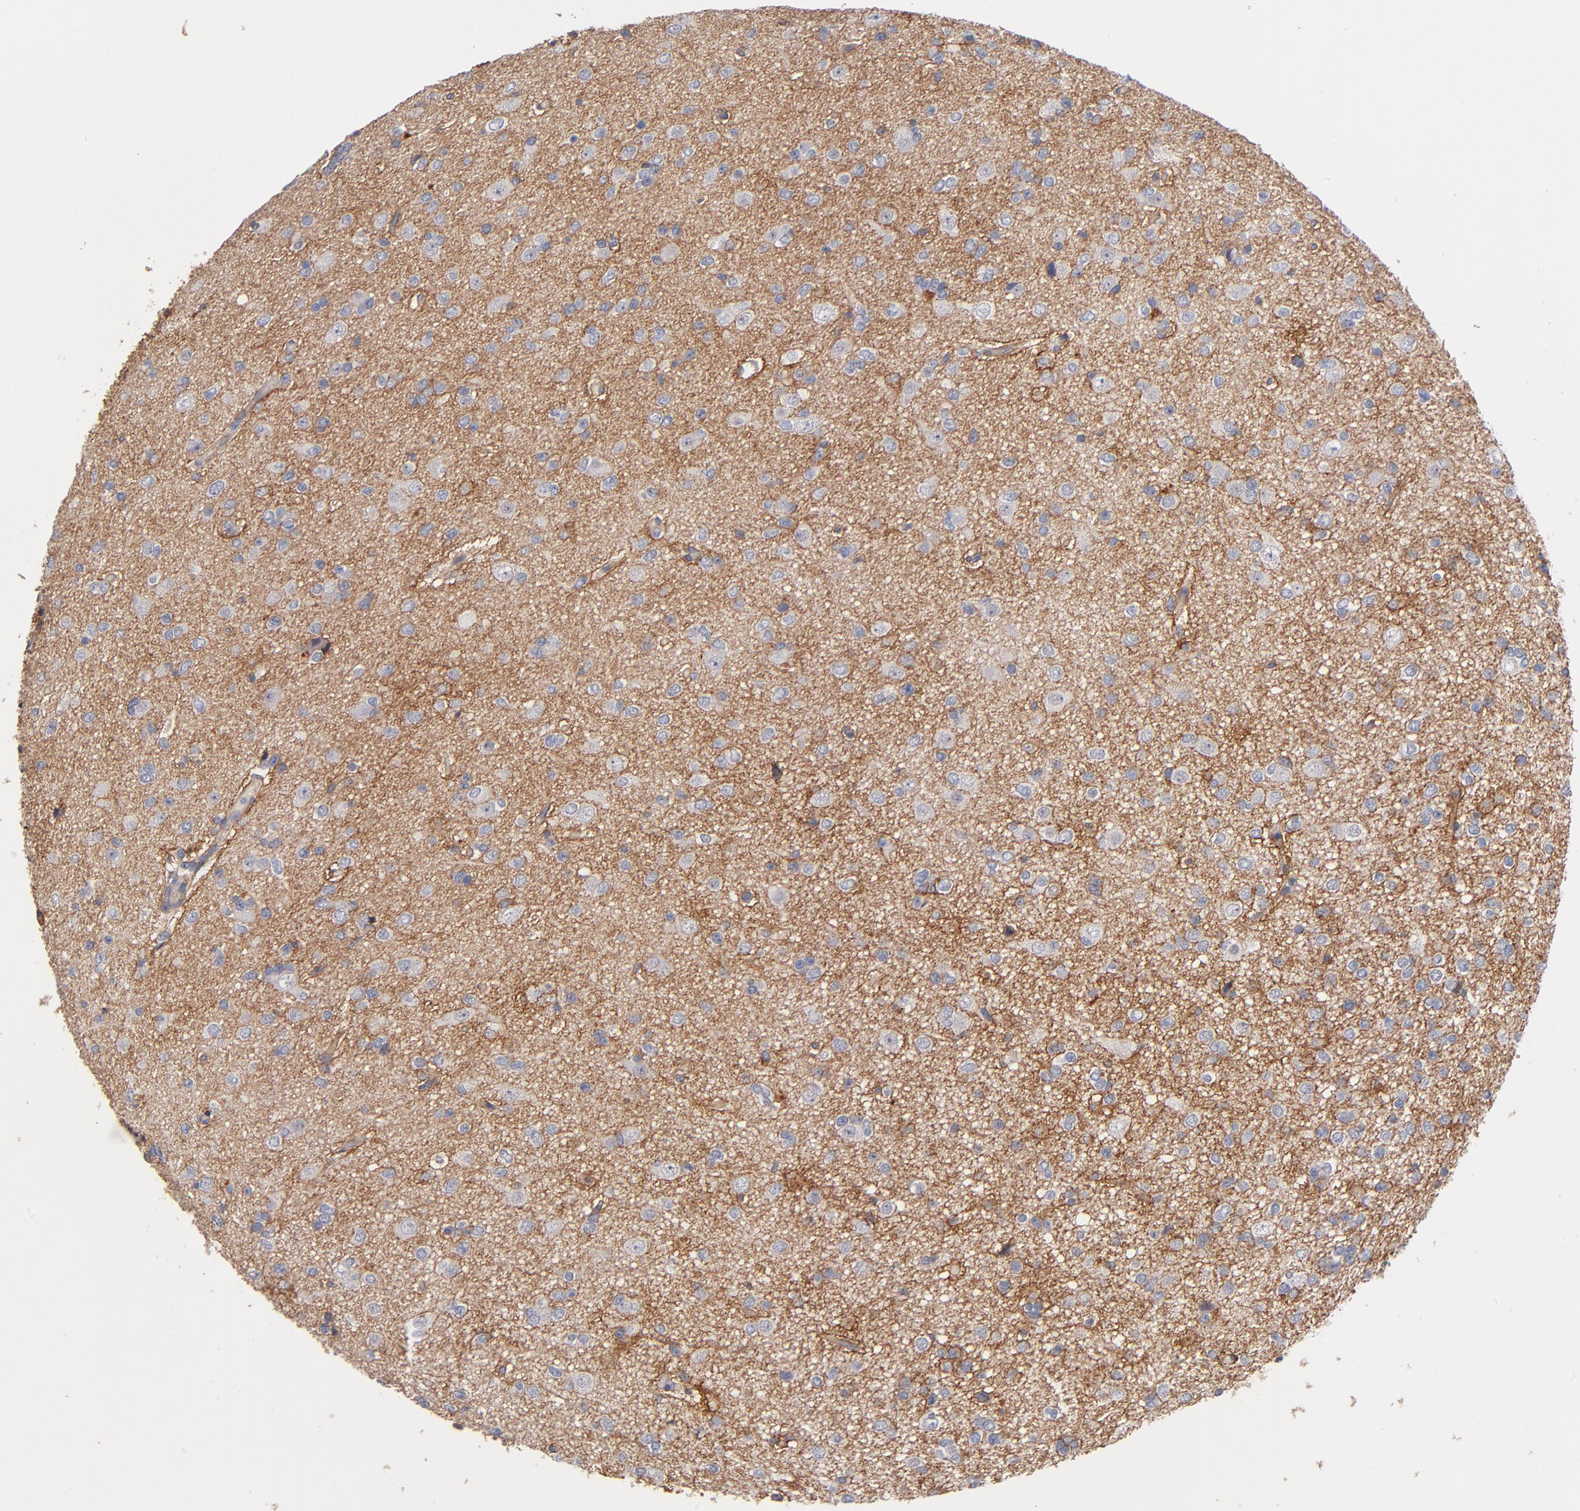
{"staining": {"intensity": "strong", "quantity": ">75%", "location": "cytoplasmic/membranous"}, "tissue": "glioma", "cell_type": "Tumor cells", "image_type": "cancer", "snomed": [{"axis": "morphology", "description": "Glioma, malignant, Low grade"}, {"axis": "topography", "description": "Brain"}], "caption": "A high-resolution photomicrograph shows immunohistochemistry staining of glioma, which shows strong cytoplasmic/membranous expression in about >75% of tumor cells. (Stains: DAB (3,3'-diaminobenzidine) in brown, nuclei in blue, Microscopy: brightfield microscopy at high magnification).", "gene": "PLSCR4", "patient": {"sex": "male", "age": 42}}